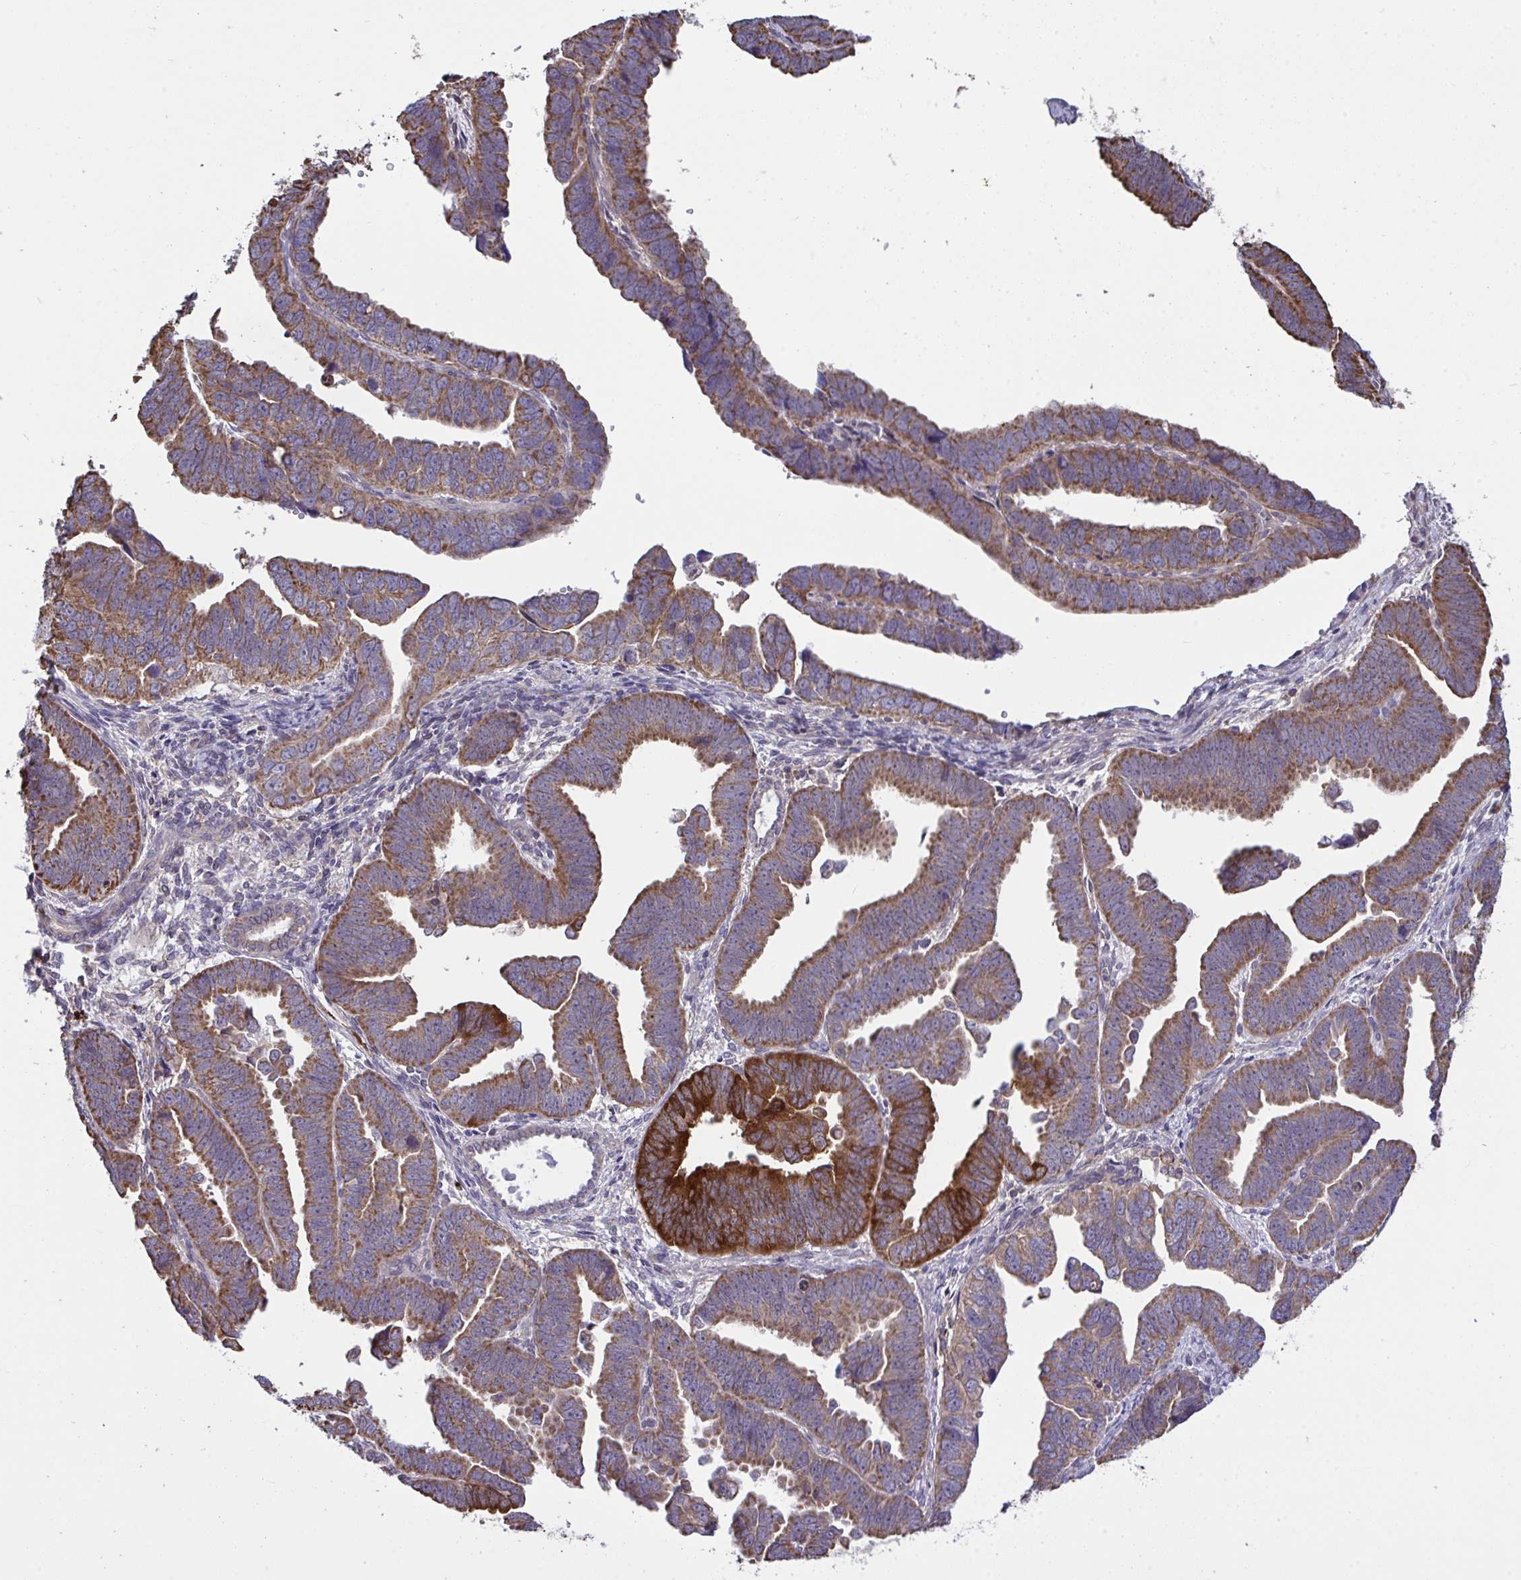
{"staining": {"intensity": "moderate", "quantity": ">75%", "location": "cytoplasmic/membranous"}, "tissue": "endometrial cancer", "cell_type": "Tumor cells", "image_type": "cancer", "snomed": [{"axis": "morphology", "description": "Adenocarcinoma, NOS"}, {"axis": "topography", "description": "Endometrium"}], "caption": "Immunohistochemistry image of human adenocarcinoma (endometrial) stained for a protein (brown), which displays medium levels of moderate cytoplasmic/membranous positivity in approximately >75% of tumor cells.", "gene": "PPM1H", "patient": {"sex": "female", "age": 75}}